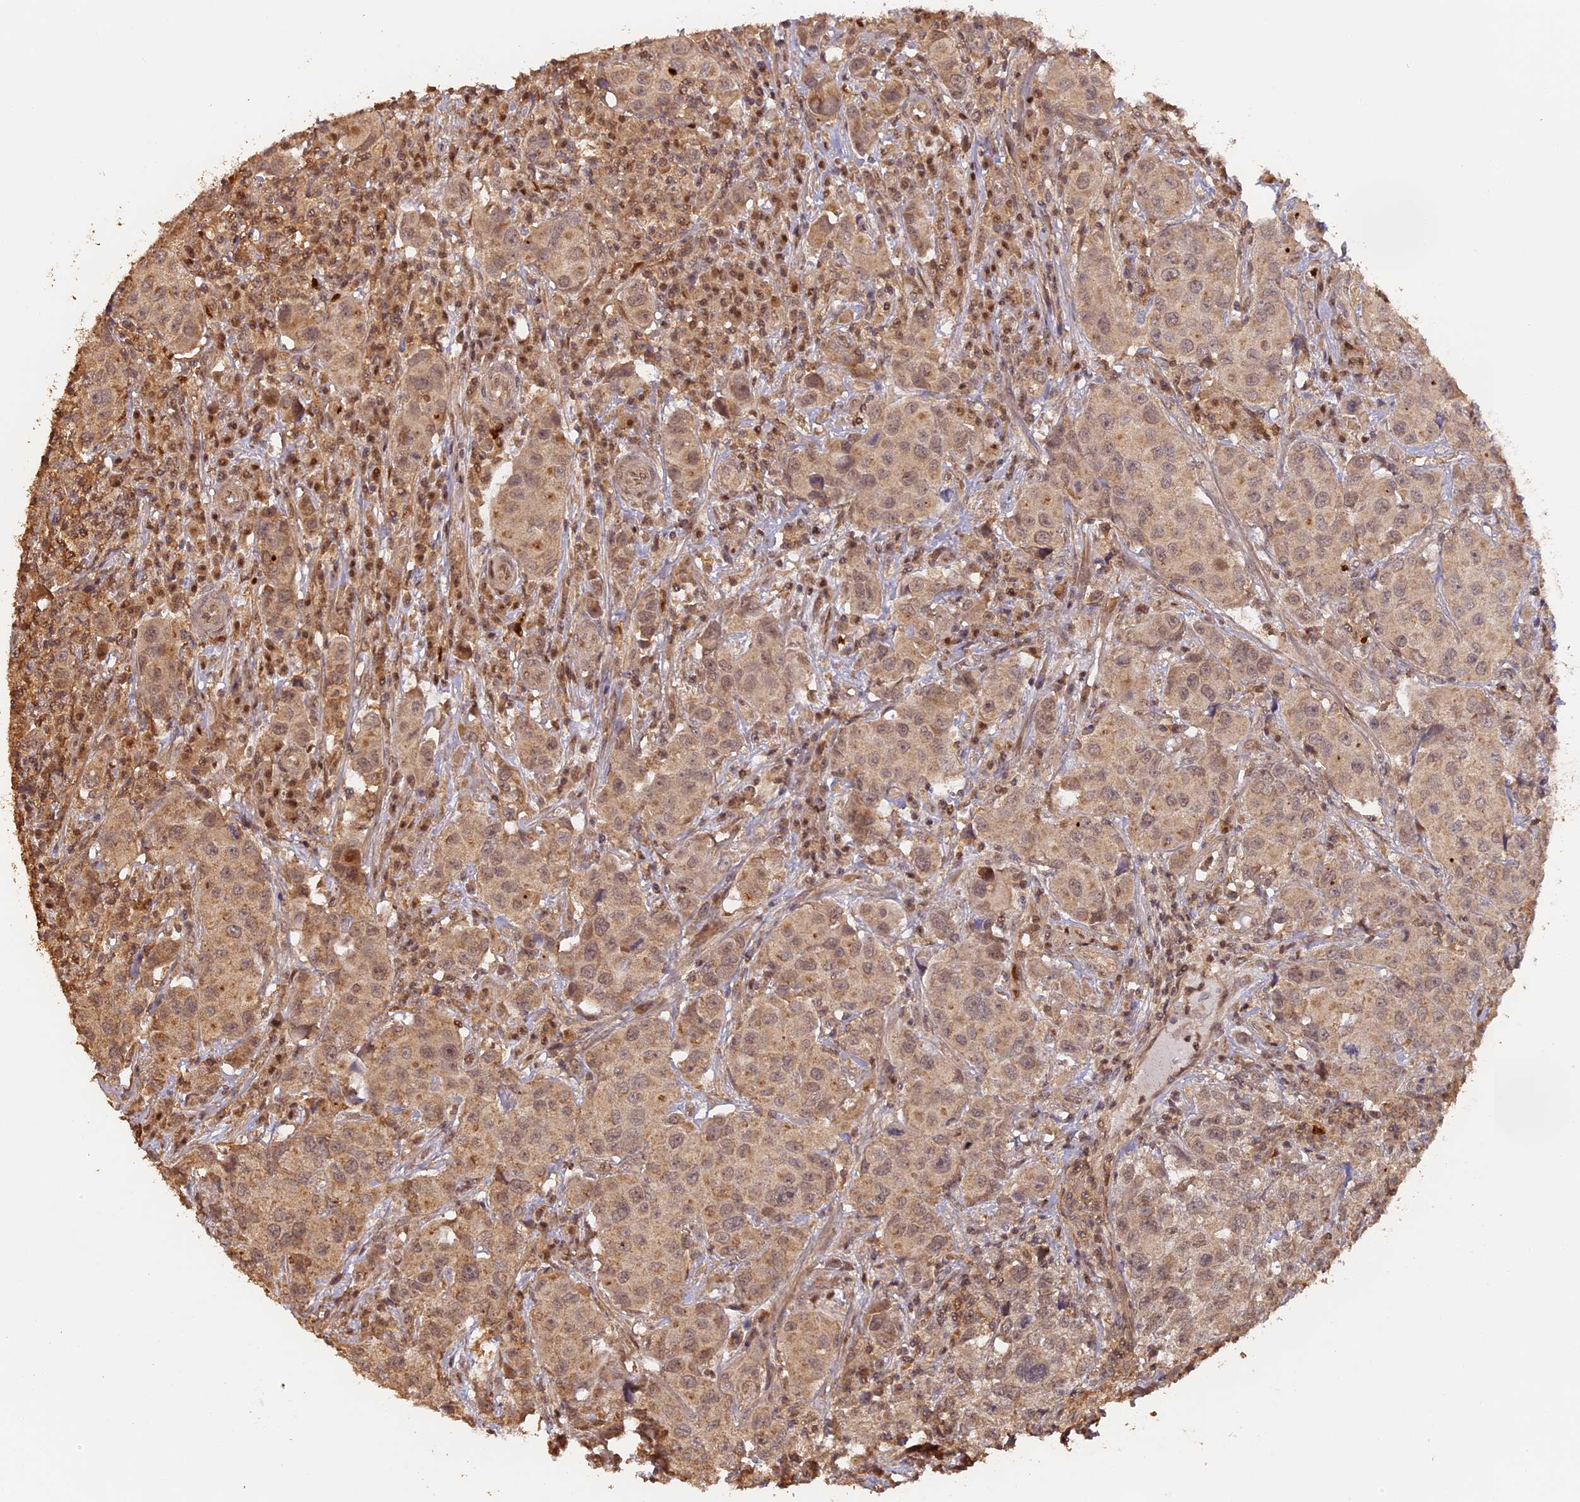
{"staining": {"intensity": "moderate", "quantity": ">75%", "location": "cytoplasmic/membranous"}, "tissue": "urothelial cancer", "cell_type": "Tumor cells", "image_type": "cancer", "snomed": [{"axis": "morphology", "description": "Urothelial carcinoma, High grade"}, {"axis": "topography", "description": "Urinary bladder"}], "caption": "Moderate cytoplasmic/membranous expression for a protein is seen in about >75% of tumor cells of urothelial cancer using IHC.", "gene": "MYBL2", "patient": {"sex": "female", "age": 75}}